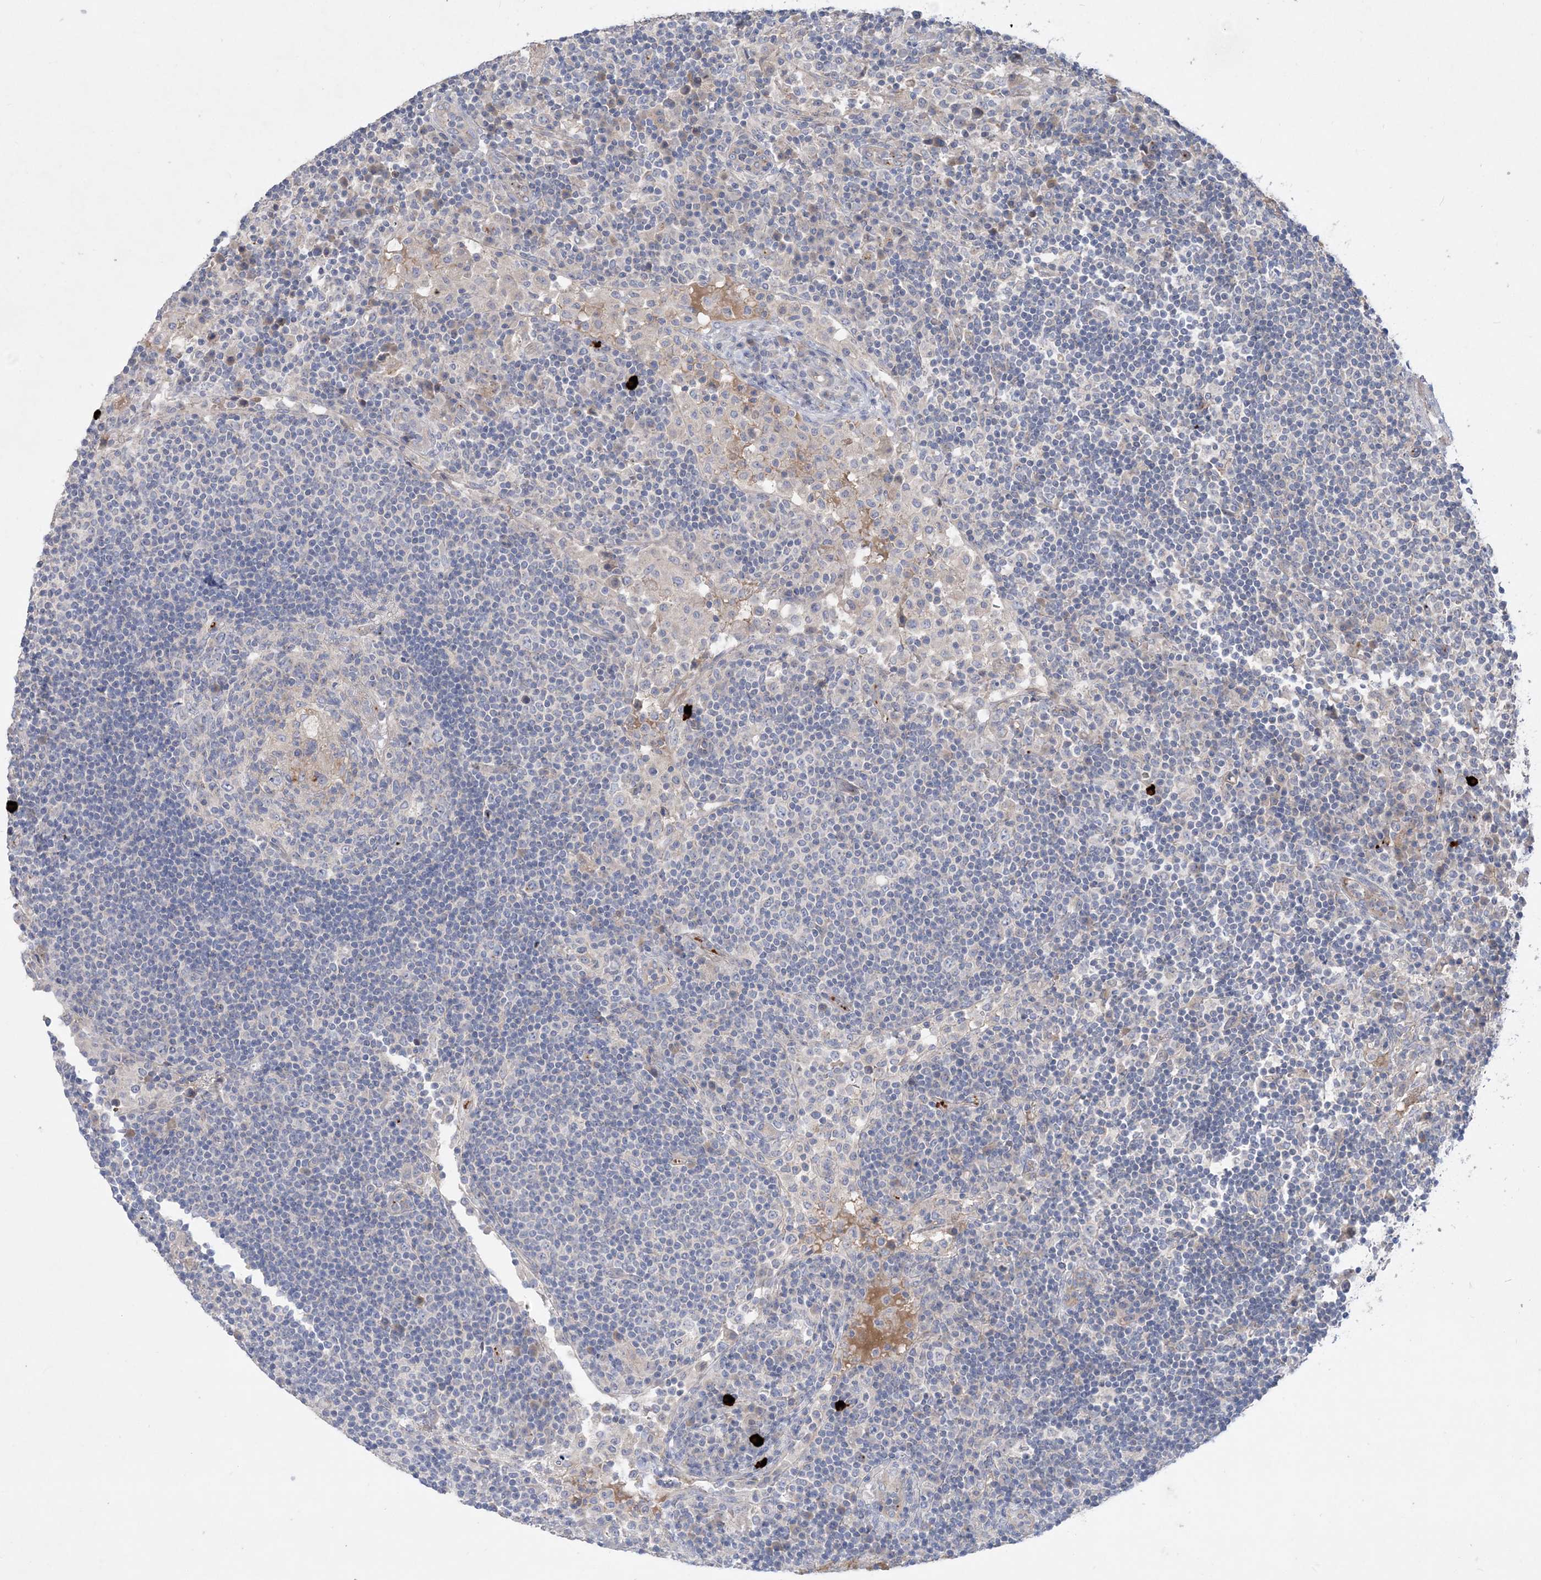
{"staining": {"intensity": "negative", "quantity": "none", "location": "none"}, "tissue": "lymph node", "cell_type": "Germinal center cells", "image_type": "normal", "snomed": [{"axis": "morphology", "description": "Normal tissue, NOS"}, {"axis": "topography", "description": "Lymph node"}], "caption": "Protein analysis of normal lymph node exhibits no significant expression in germinal center cells.", "gene": "ADCK2", "patient": {"sex": "female", "age": 53}}